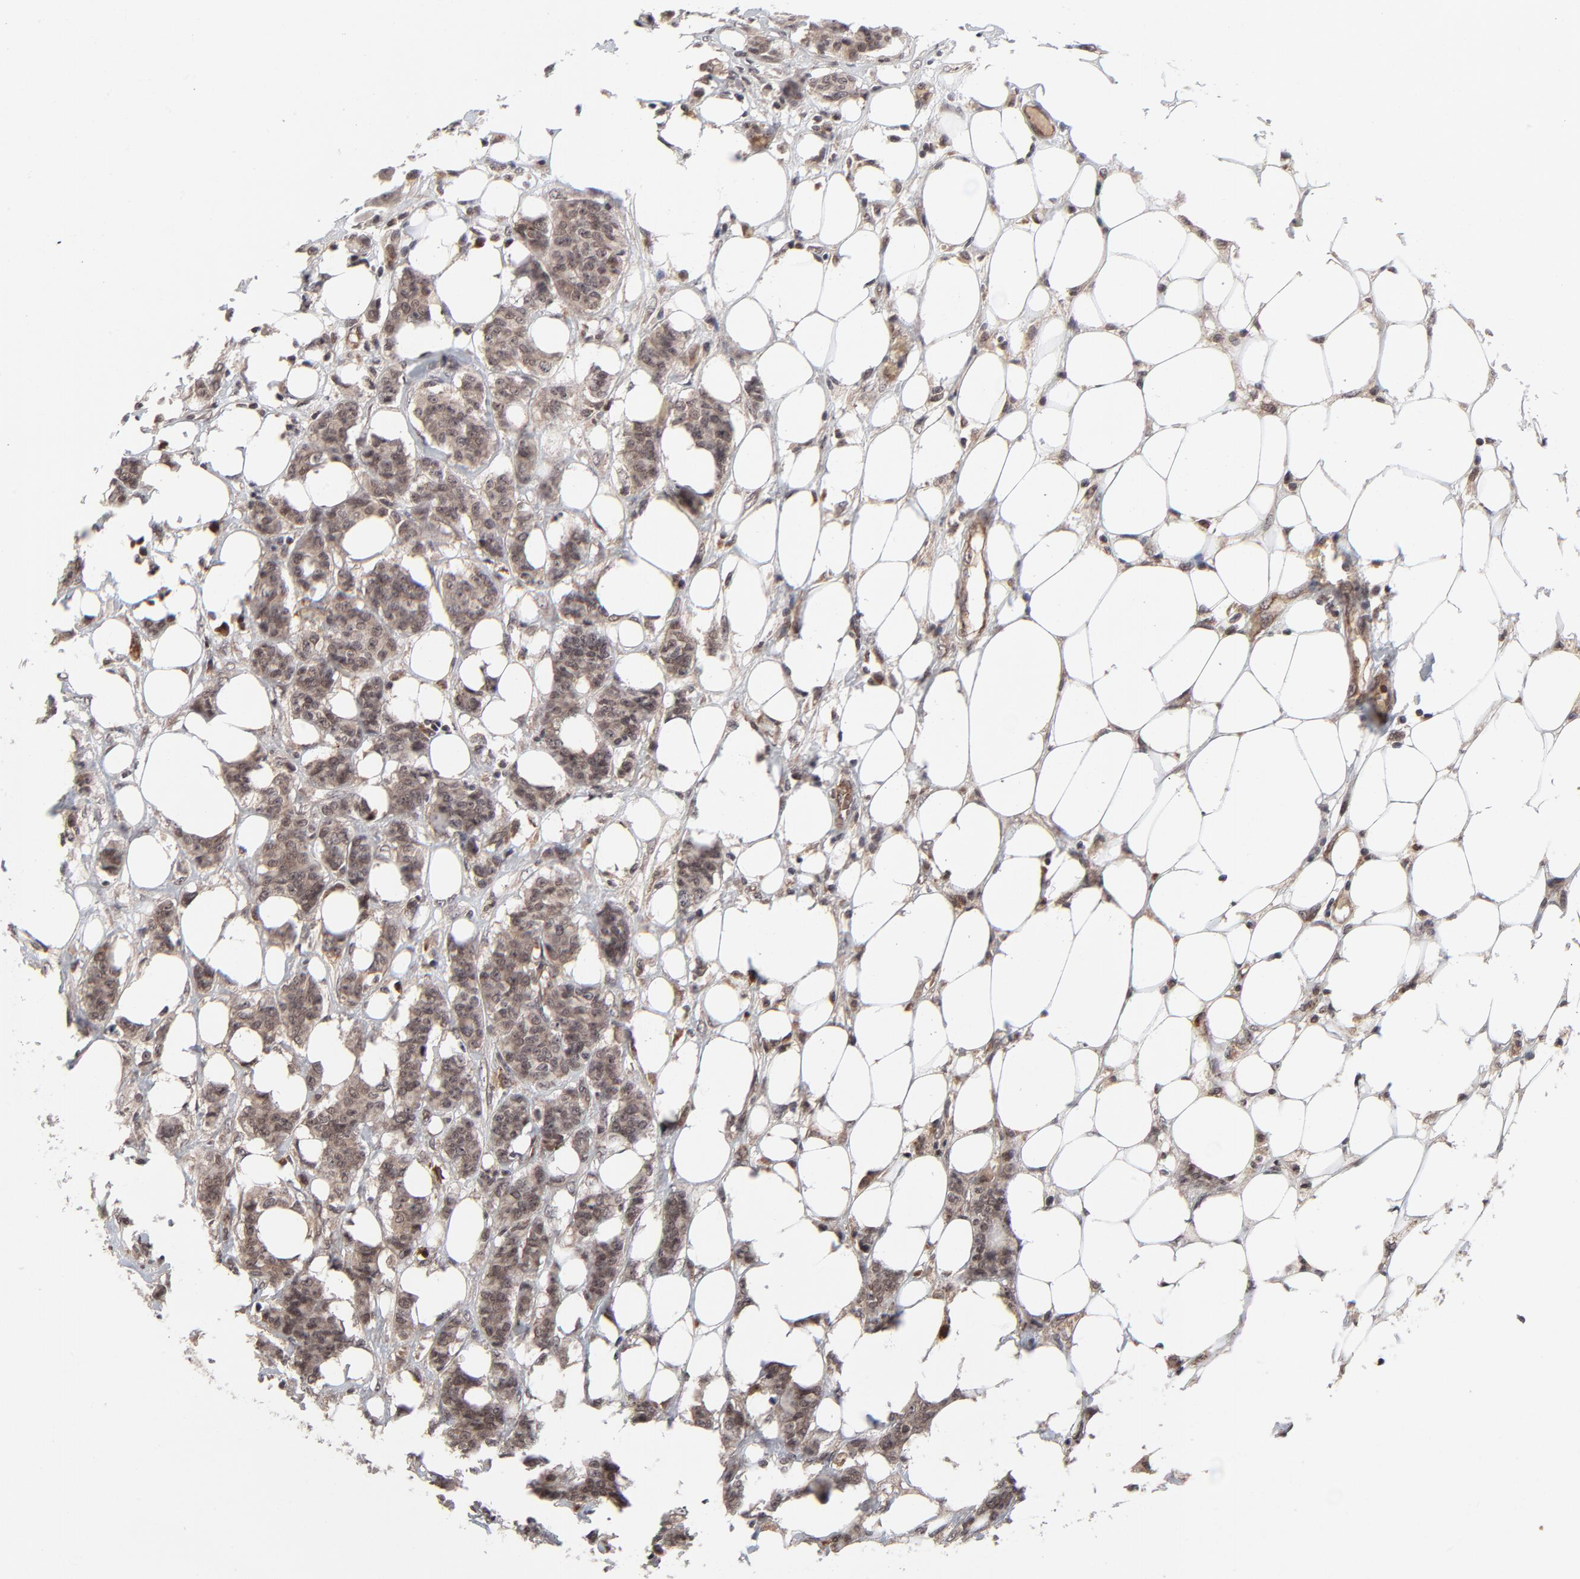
{"staining": {"intensity": "moderate", "quantity": ">75%", "location": "cytoplasmic/membranous,nuclear"}, "tissue": "breast cancer", "cell_type": "Tumor cells", "image_type": "cancer", "snomed": [{"axis": "morphology", "description": "Duct carcinoma"}, {"axis": "topography", "description": "Breast"}], "caption": "This is an image of immunohistochemistry staining of breast invasive ductal carcinoma, which shows moderate staining in the cytoplasmic/membranous and nuclear of tumor cells.", "gene": "CASP10", "patient": {"sex": "female", "age": 40}}